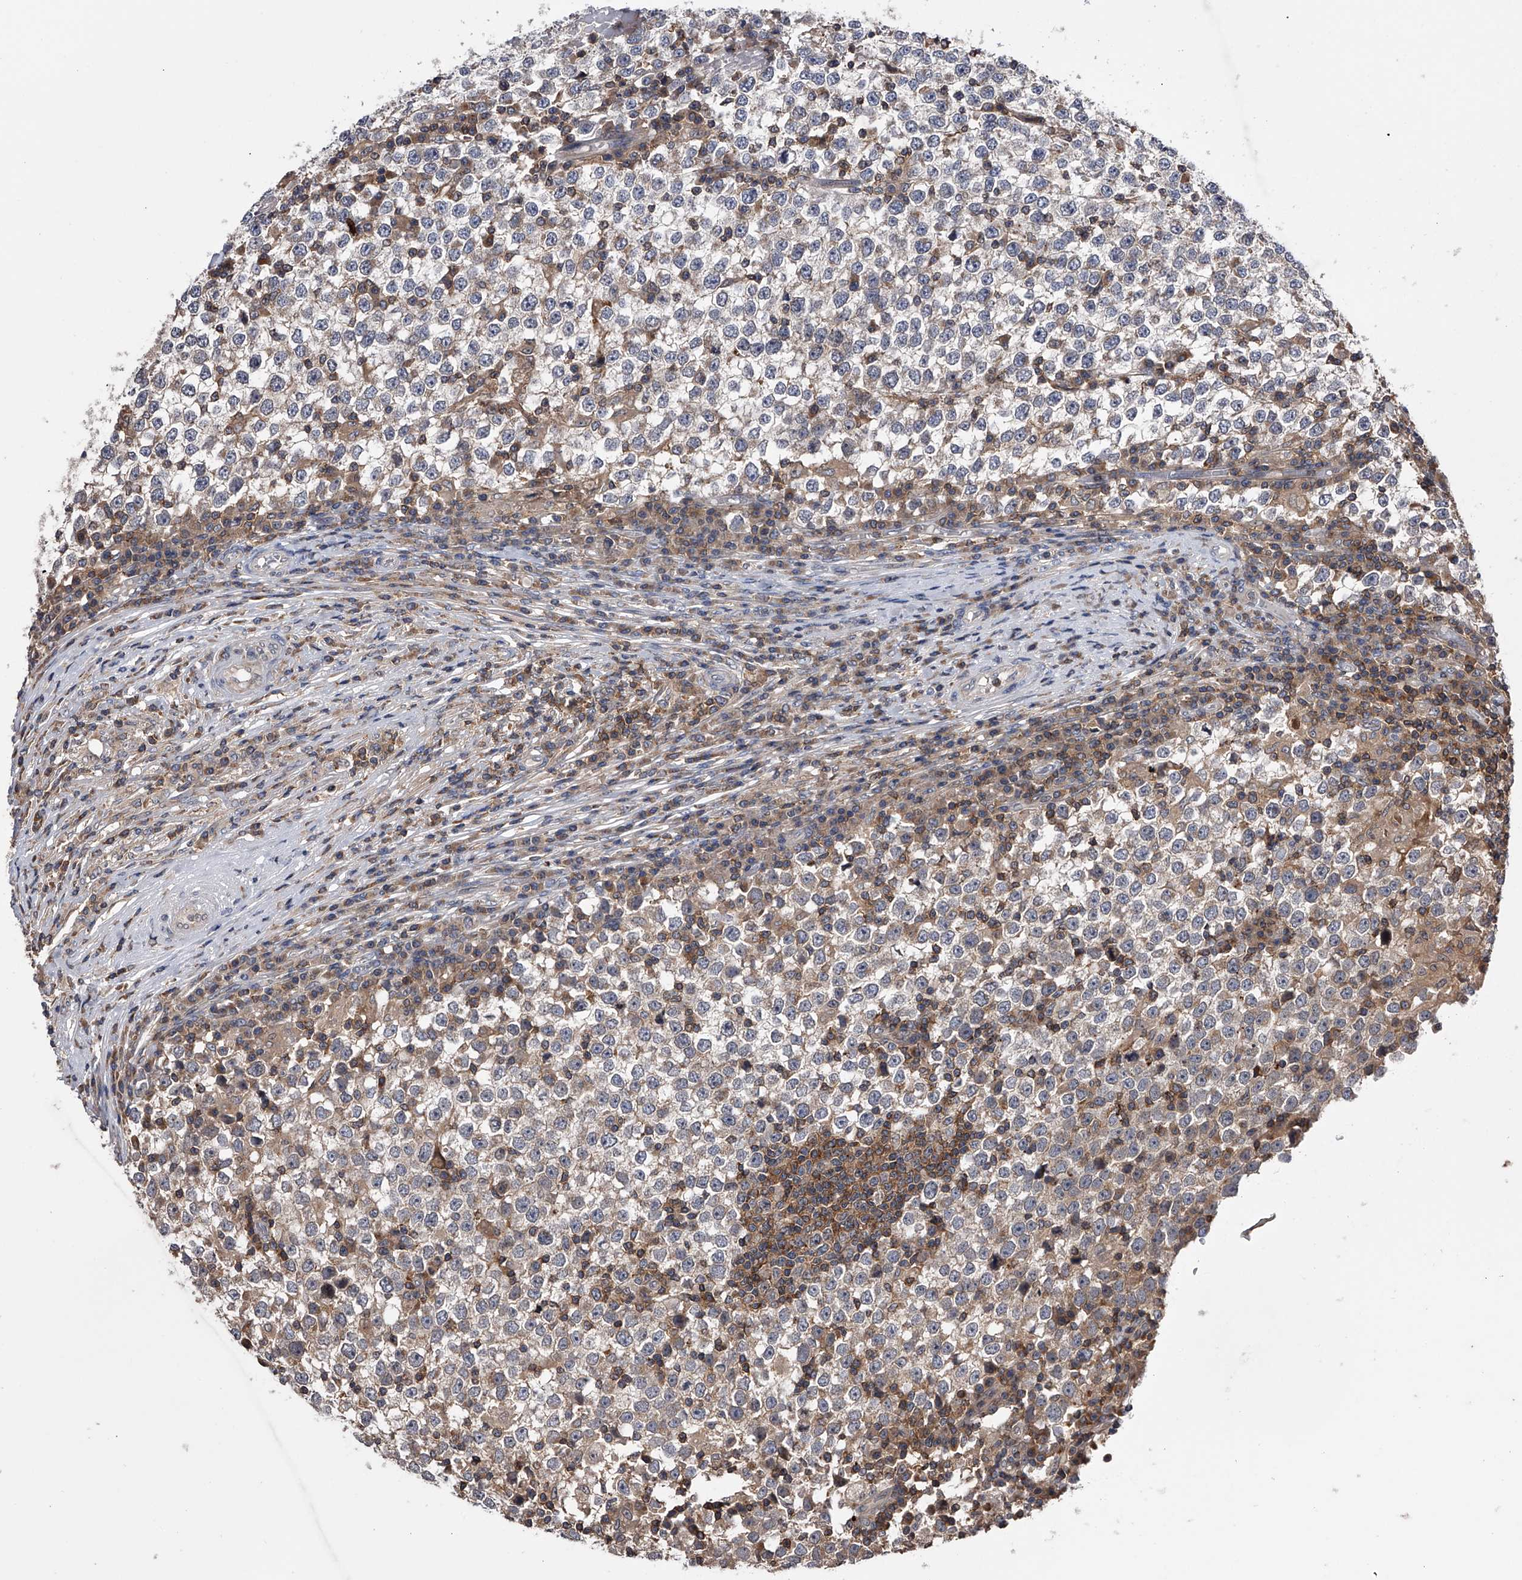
{"staining": {"intensity": "negative", "quantity": "none", "location": "none"}, "tissue": "testis cancer", "cell_type": "Tumor cells", "image_type": "cancer", "snomed": [{"axis": "morphology", "description": "Seminoma, NOS"}, {"axis": "topography", "description": "Testis"}], "caption": "This is a histopathology image of immunohistochemistry (IHC) staining of testis cancer, which shows no positivity in tumor cells.", "gene": "PAN3", "patient": {"sex": "male", "age": 65}}